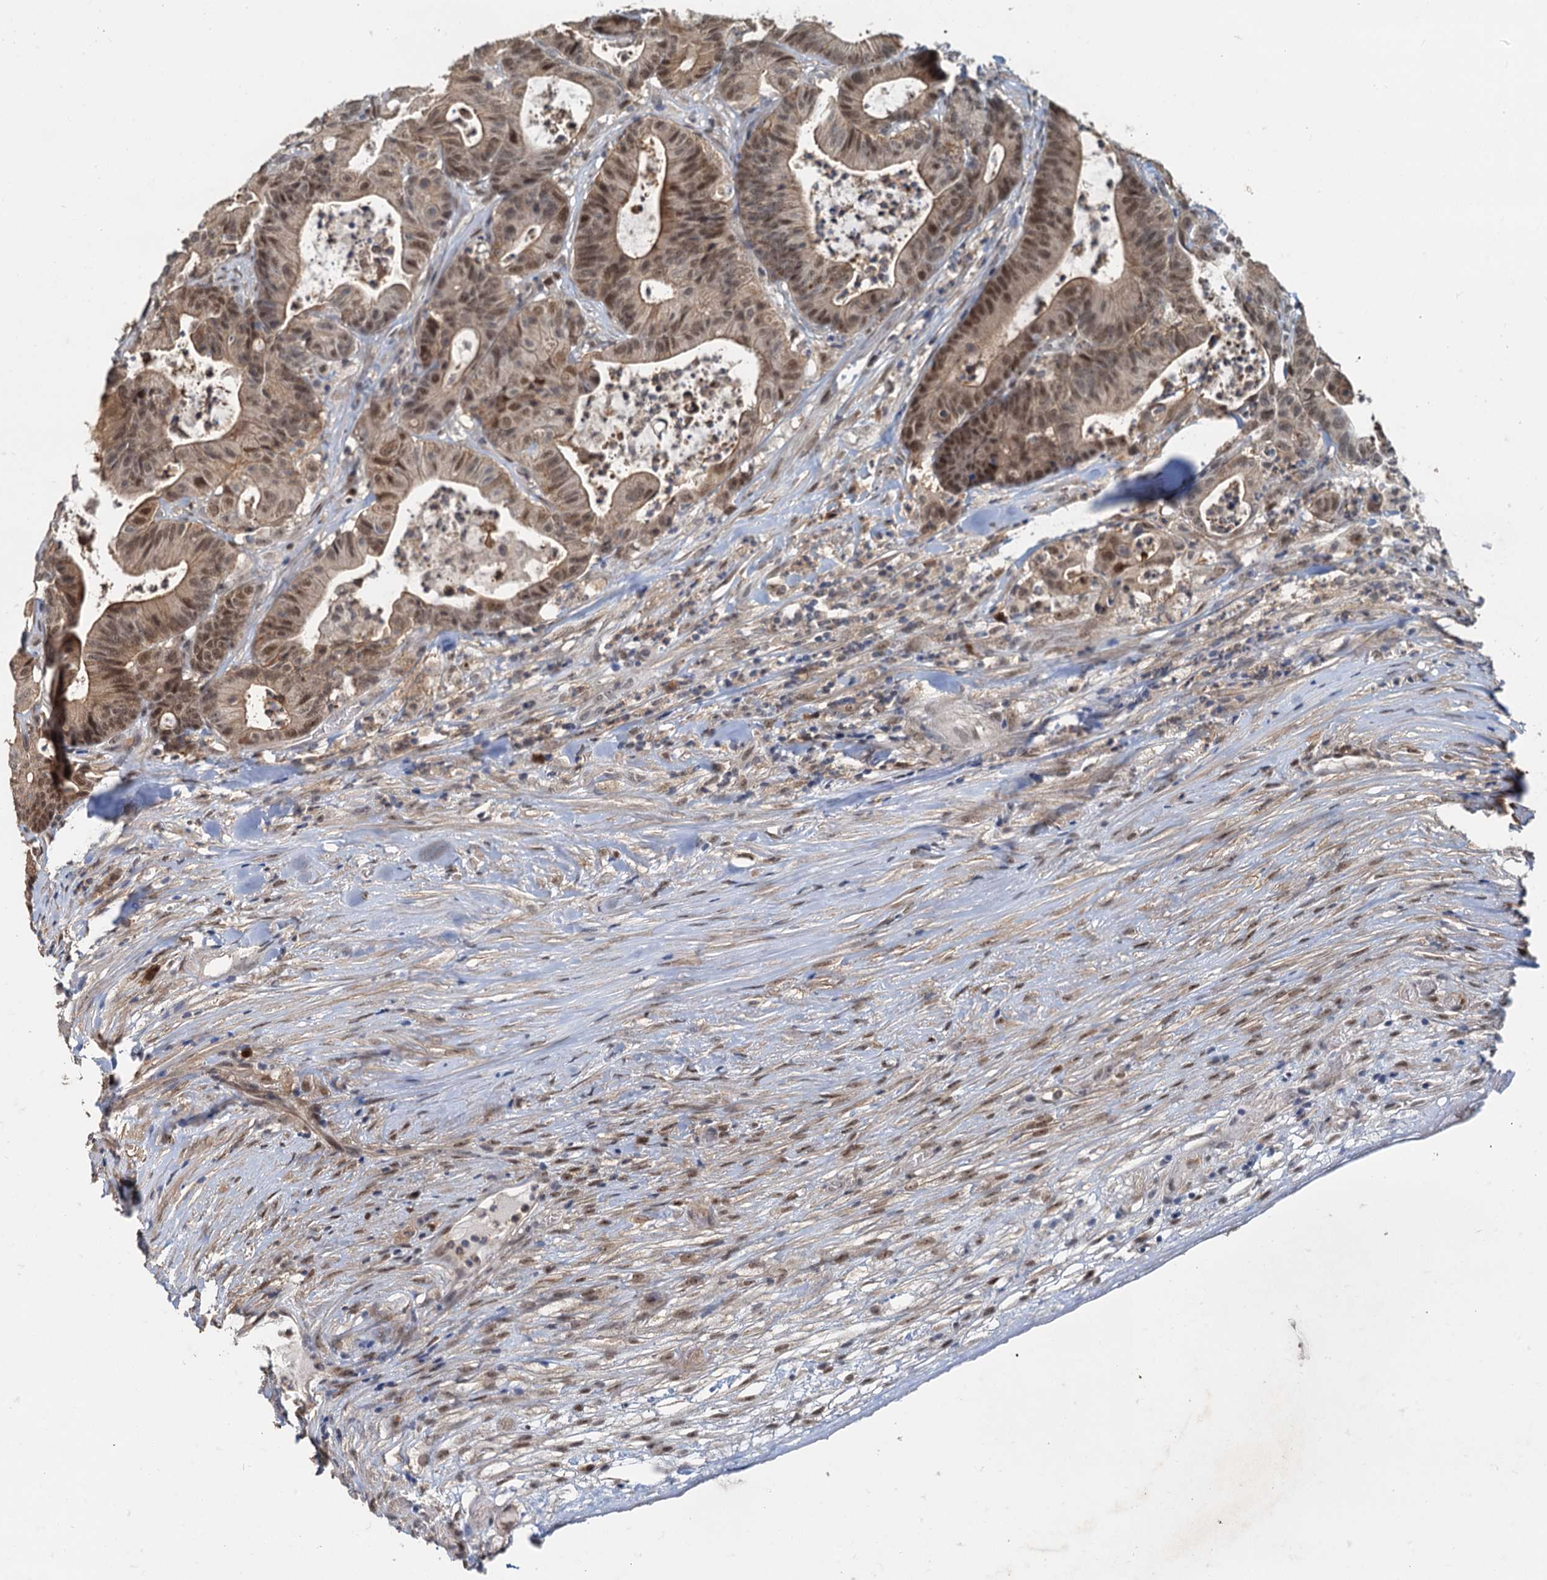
{"staining": {"intensity": "moderate", "quantity": ">75%", "location": "cytoplasmic/membranous,nuclear"}, "tissue": "colorectal cancer", "cell_type": "Tumor cells", "image_type": "cancer", "snomed": [{"axis": "morphology", "description": "Adenocarcinoma, NOS"}, {"axis": "topography", "description": "Colon"}], "caption": "Immunohistochemistry (IHC) of colorectal adenocarcinoma demonstrates medium levels of moderate cytoplasmic/membranous and nuclear staining in approximately >75% of tumor cells.", "gene": "SPINDOC", "patient": {"sex": "female", "age": 84}}